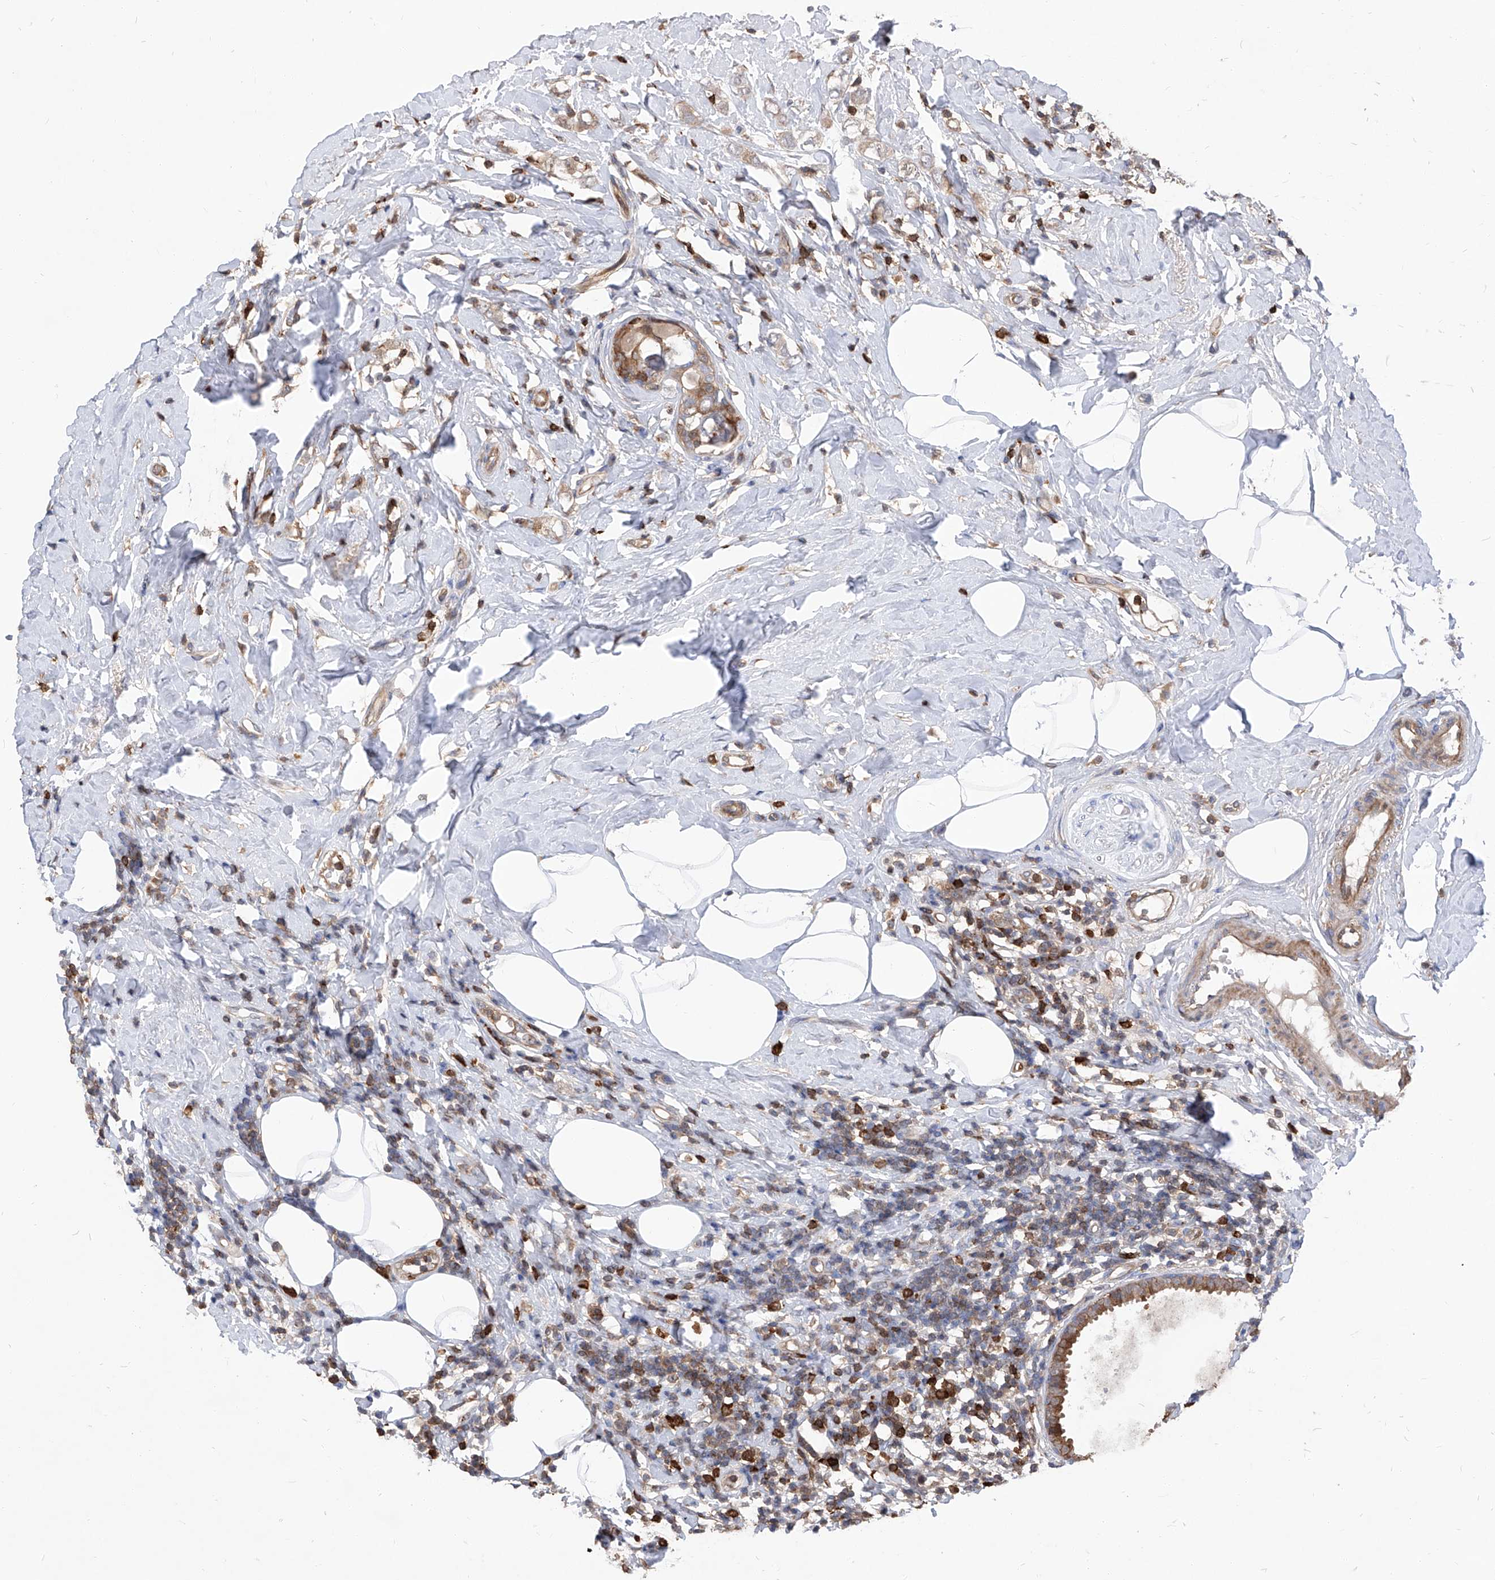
{"staining": {"intensity": "weak", "quantity": "25%-75%", "location": "cytoplasmic/membranous"}, "tissue": "breast cancer", "cell_type": "Tumor cells", "image_type": "cancer", "snomed": [{"axis": "morphology", "description": "Lobular carcinoma"}, {"axis": "topography", "description": "Breast"}], "caption": "A brown stain shows weak cytoplasmic/membranous expression of a protein in human breast lobular carcinoma tumor cells.", "gene": "ABRACL", "patient": {"sex": "female", "age": 47}}